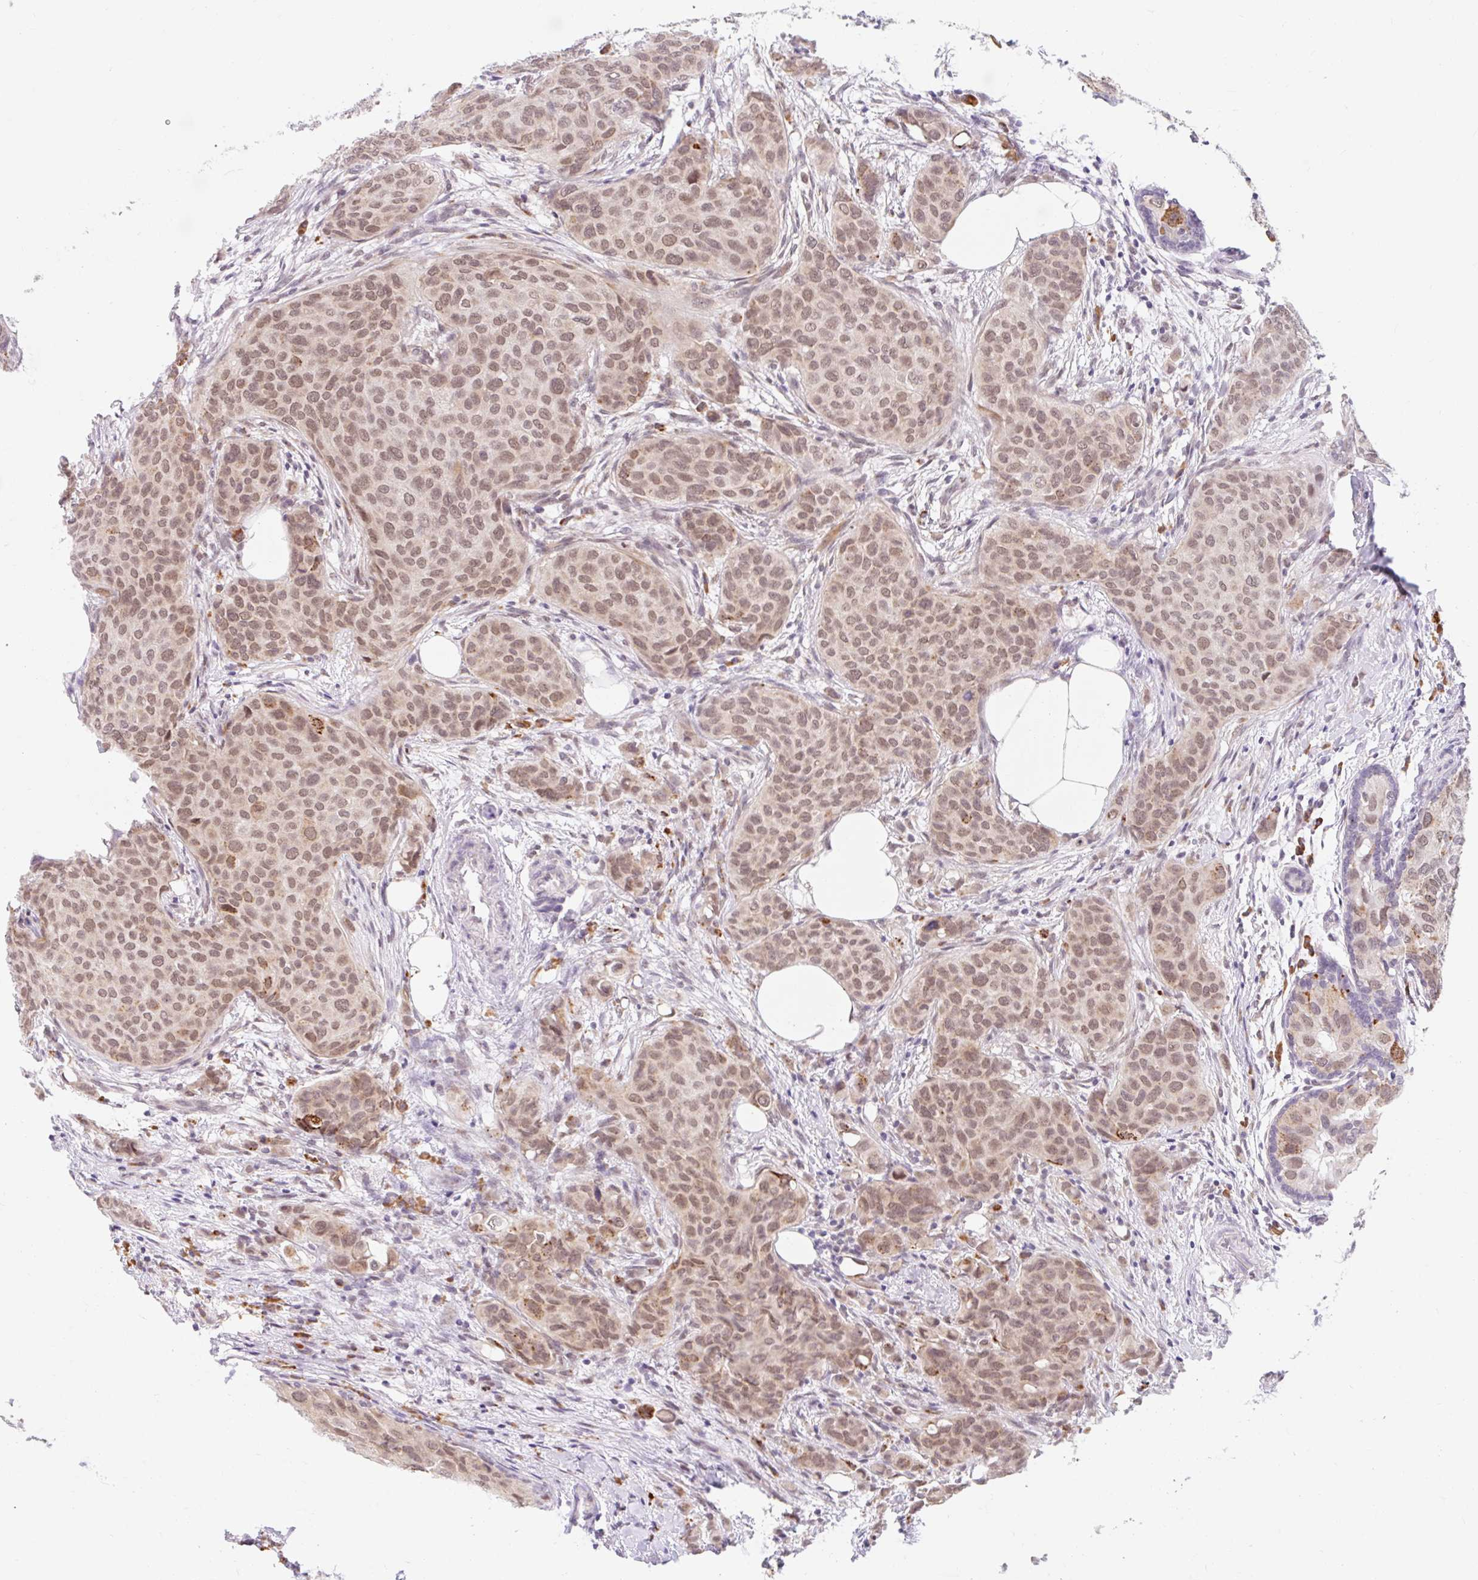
{"staining": {"intensity": "weak", "quantity": ">75%", "location": "cytoplasmic/membranous"}, "tissue": "breast cancer", "cell_type": "Tumor cells", "image_type": "cancer", "snomed": [{"axis": "morphology", "description": "Duct carcinoma"}, {"axis": "topography", "description": "Breast"}], "caption": "A histopathology image showing weak cytoplasmic/membranous staining in approximately >75% of tumor cells in breast cancer (invasive ductal carcinoma), as visualized by brown immunohistochemical staining.", "gene": "SRSF10", "patient": {"sex": "female", "age": 47}}